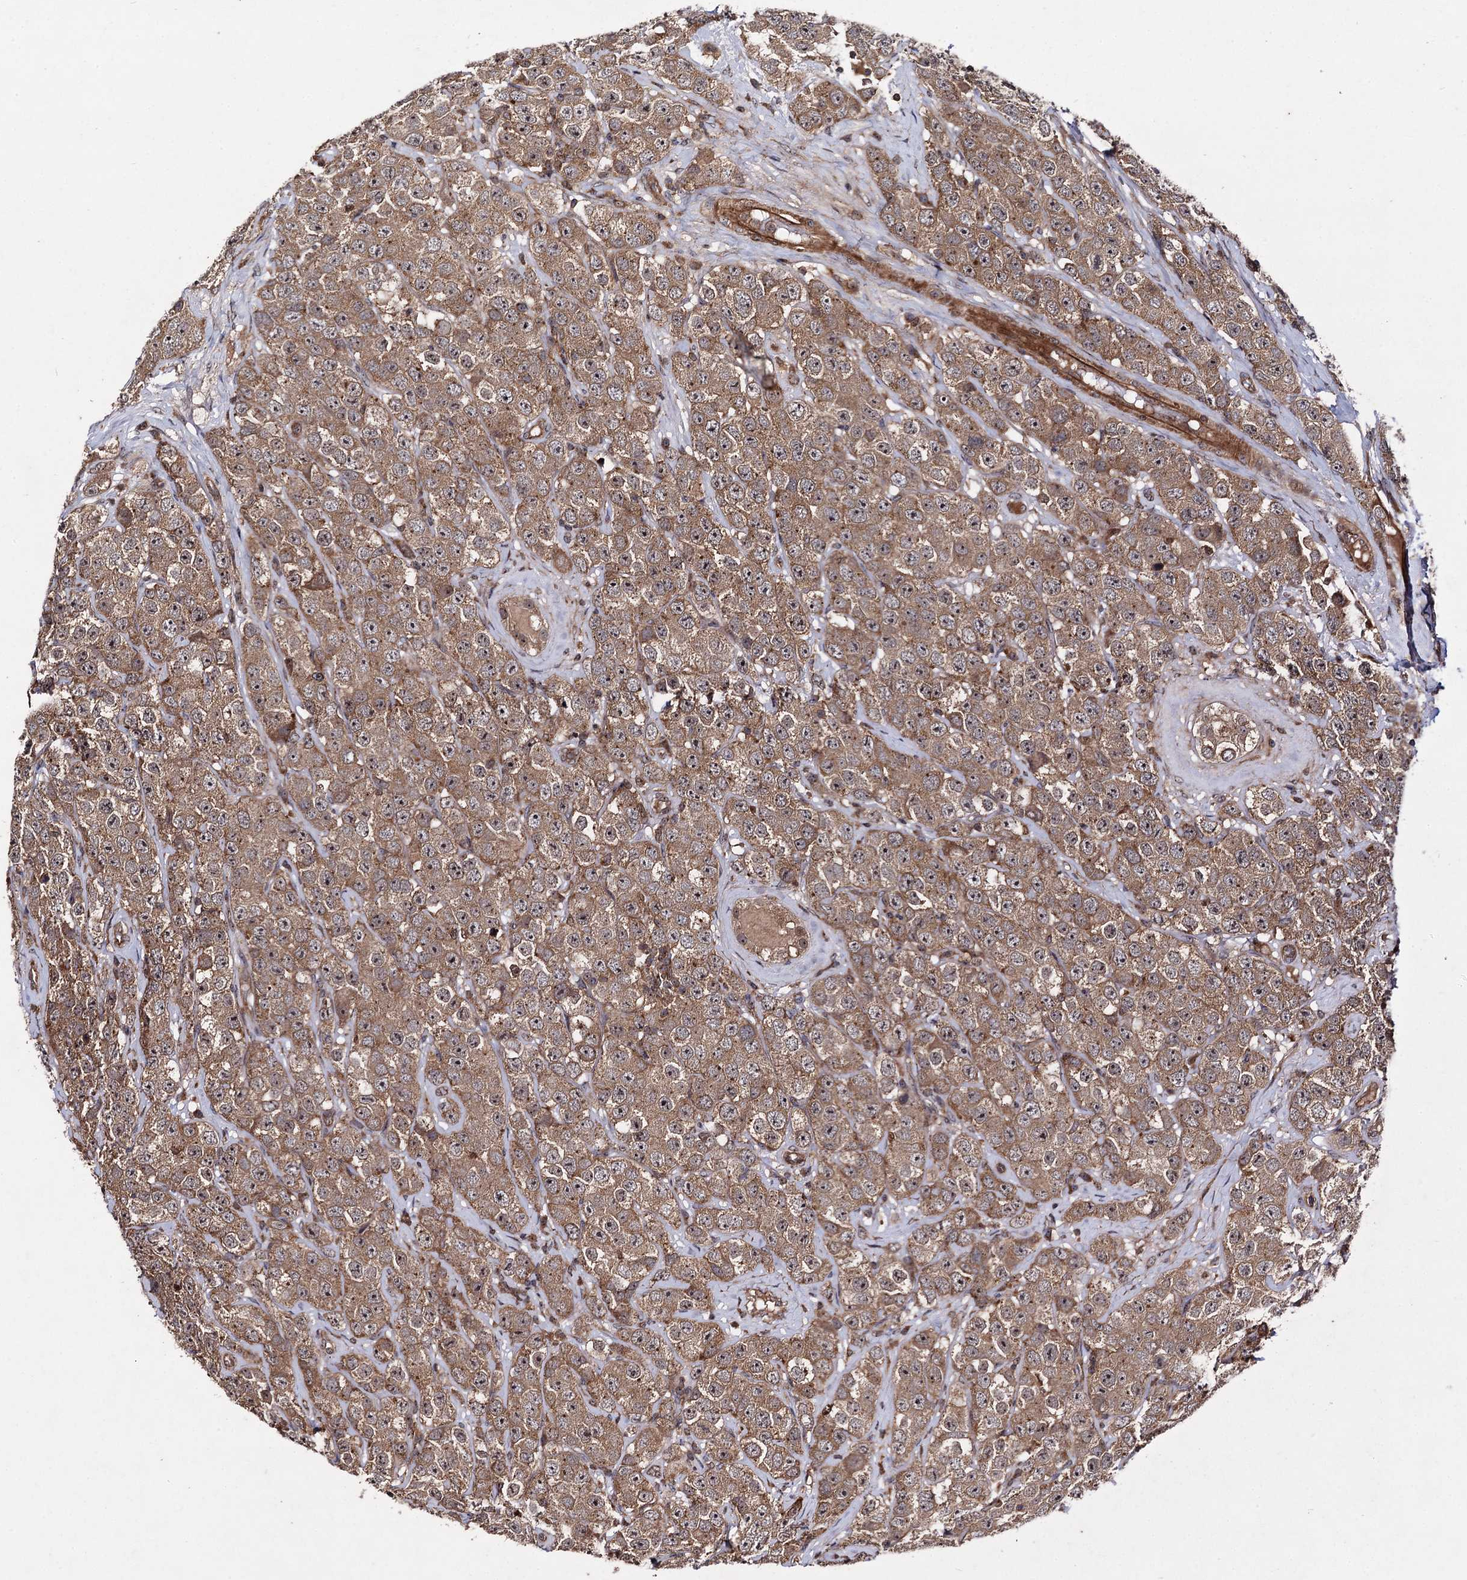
{"staining": {"intensity": "moderate", "quantity": ">75%", "location": "cytoplasmic/membranous"}, "tissue": "testis cancer", "cell_type": "Tumor cells", "image_type": "cancer", "snomed": [{"axis": "morphology", "description": "Seminoma, NOS"}, {"axis": "topography", "description": "Testis"}], "caption": "Moderate cytoplasmic/membranous staining is appreciated in approximately >75% of tumor cells in seminoma (testis).", "gene": "KXD1", "patient": {"sex": "male", "age": 28}}